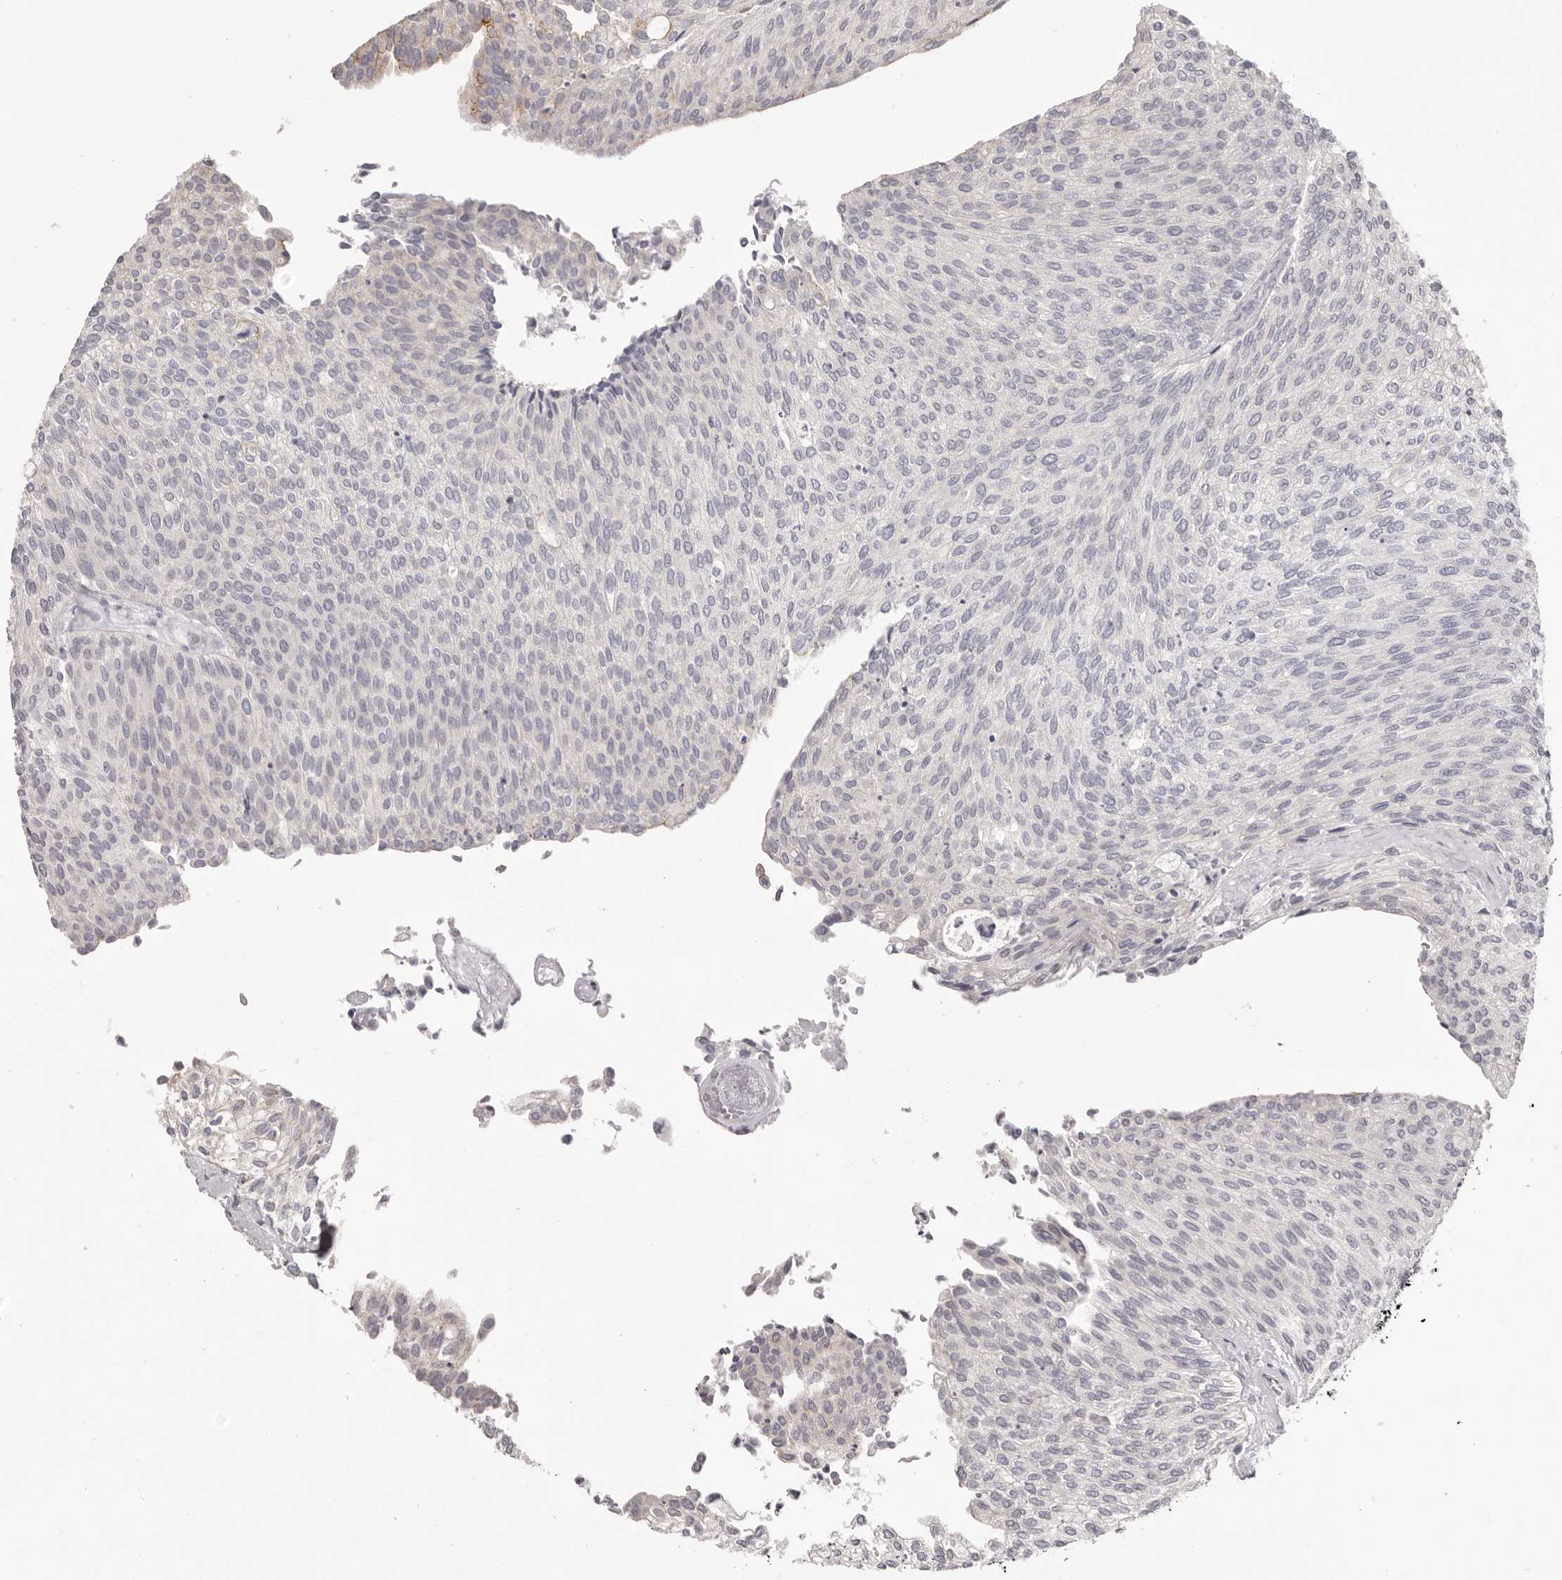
{"staining": {"intensity": "negative", "quantity": "none", "location": "none"}, "tissue": "urothelial cancer", "cell_type": "Tumor cells", "image_type": "cancer", "snomed": [{"axis": "morphology", "description": "Urothelial carcinoma, Low grade"}, {"axis": "topography", "description": "Urinary bladder"}], "caption": "Human urothelial cancer stained for a protein using IHC demonstrates no positivity in tumor cells.", "gene": "OTUD3", "patient": {"sex": "female", "age": 79}}